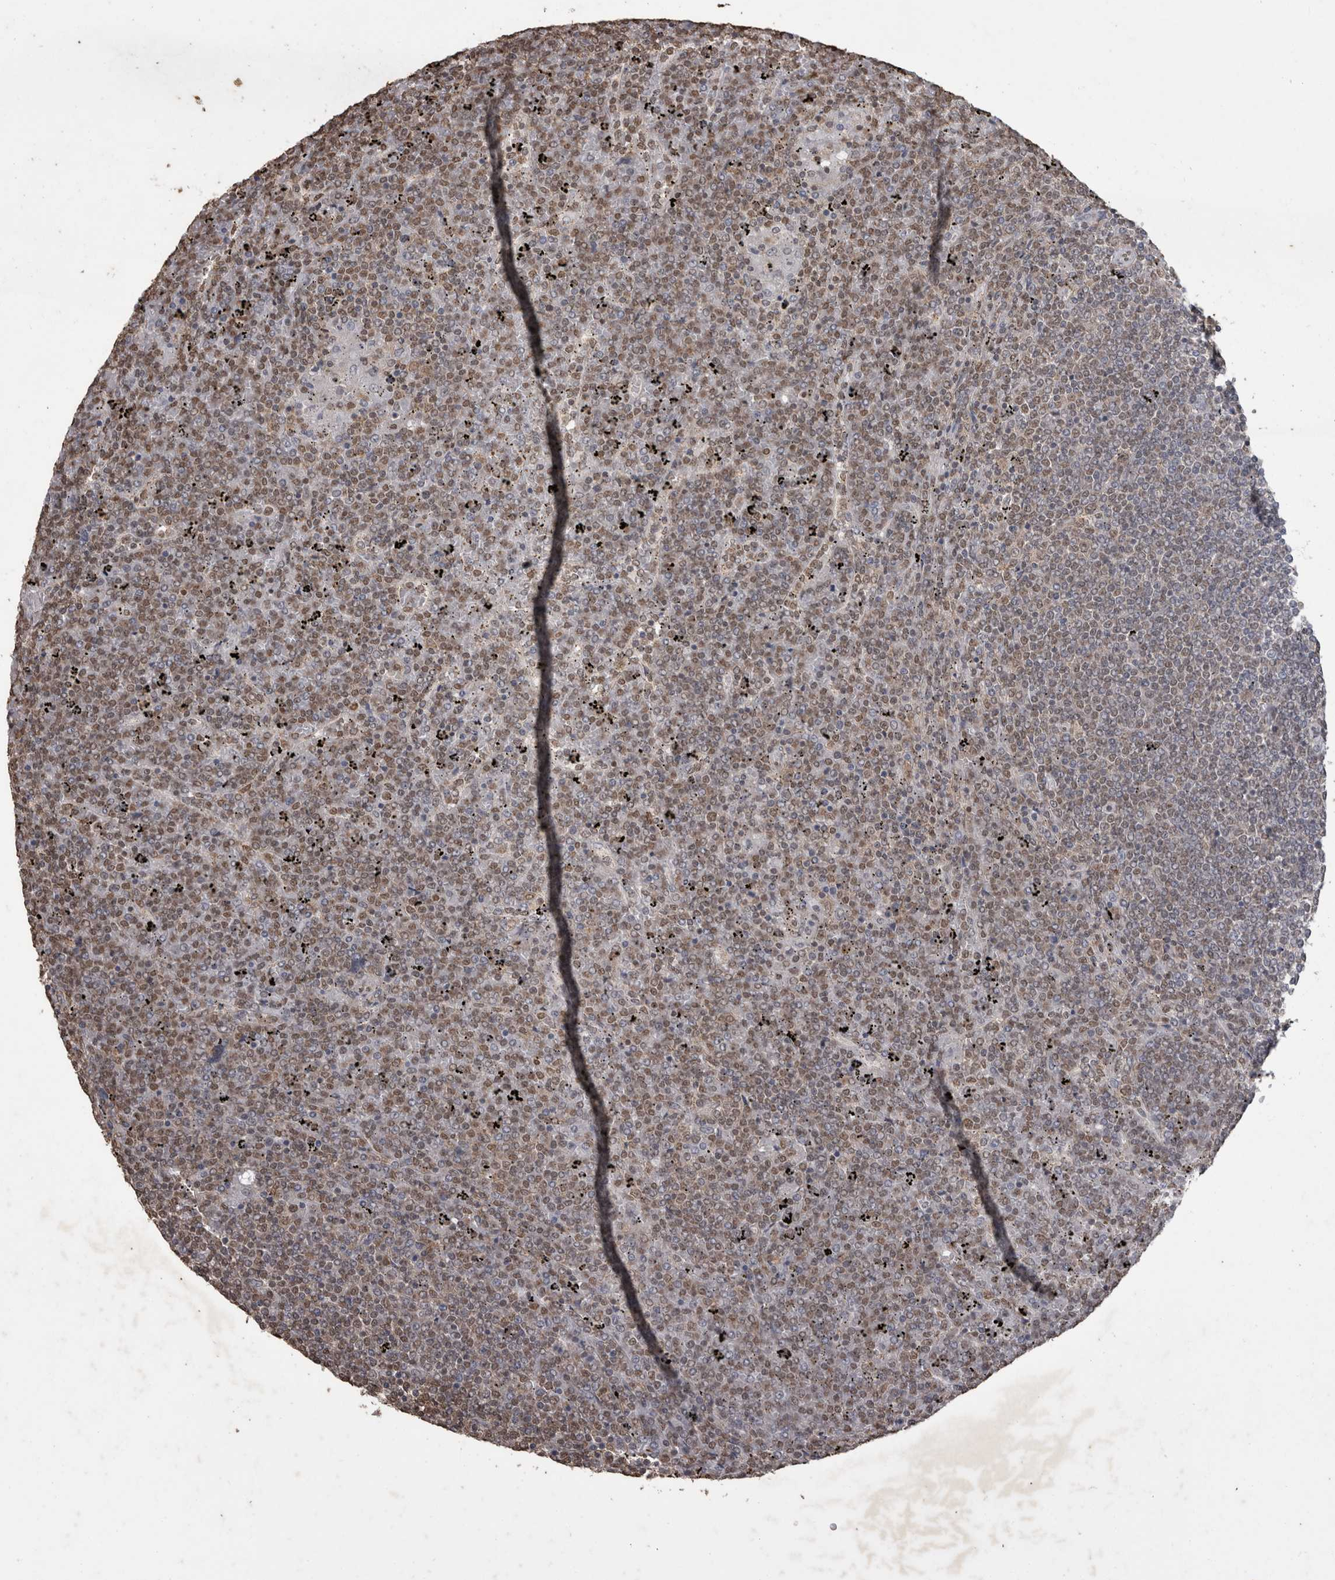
{"staining": {"intensity": "weak", "quantity": "25%-75%", "location": "nuclear"}, "tissue": "lymphoma", "cell_type": "Tumor cells", "image_type": "cancer", "snomed": [{"axis": "morphology", "description": "Malignant lymphoma, non-Hodgkin's type, Low grade"}, {"axis": "topography", "description": "Spleen"}], "caption": "IHC of human lymphoma demonstrates low levels of weak nuclear positivity in about 25%-75% of tumor cells.", "gene": "SMAD7", "patient": {"sex": "female", "age": 19}}